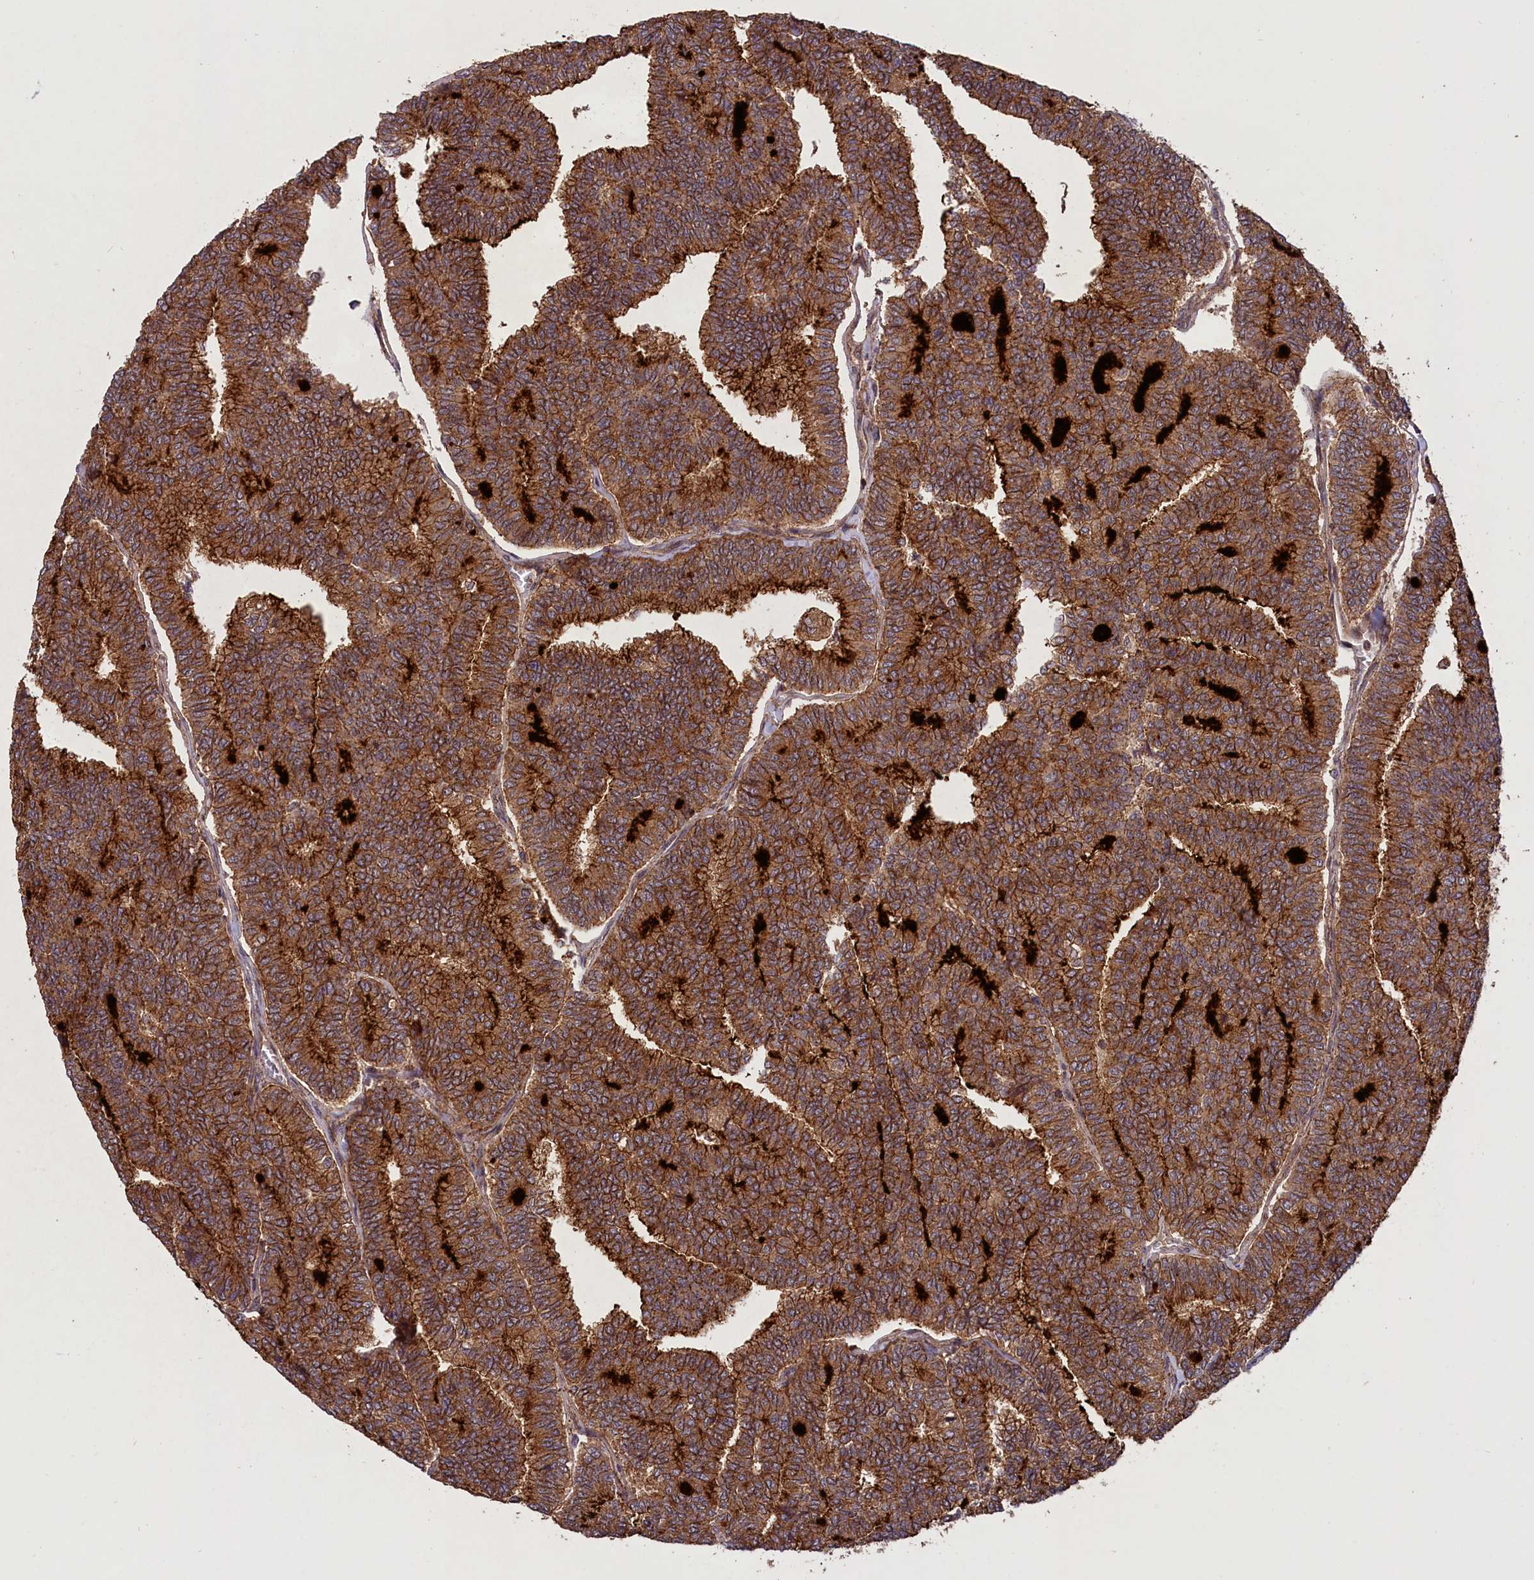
{"staining": {"intensity": "strong", "quantity": ">75%", "location": "cytoplasmic/membranous"}, "tissue": "thyroid cancer", "cell_type": "Tumor cells", "image_type": "cancer", "snomed": [{"axis": "morphology", "description": "Papillary adenocarcinoma, NOS"}, {"axis": "topography", "description": "Thyroid gland"}], "caption": "Immunohistochemical staining of human thyroid papillary adenocarcinoma displays high levels of strong cytoplasmic/membranous staining in about >75% of tumor cells.", "gene": "IST1", "patient": {"sex": "female", "age": 35}}